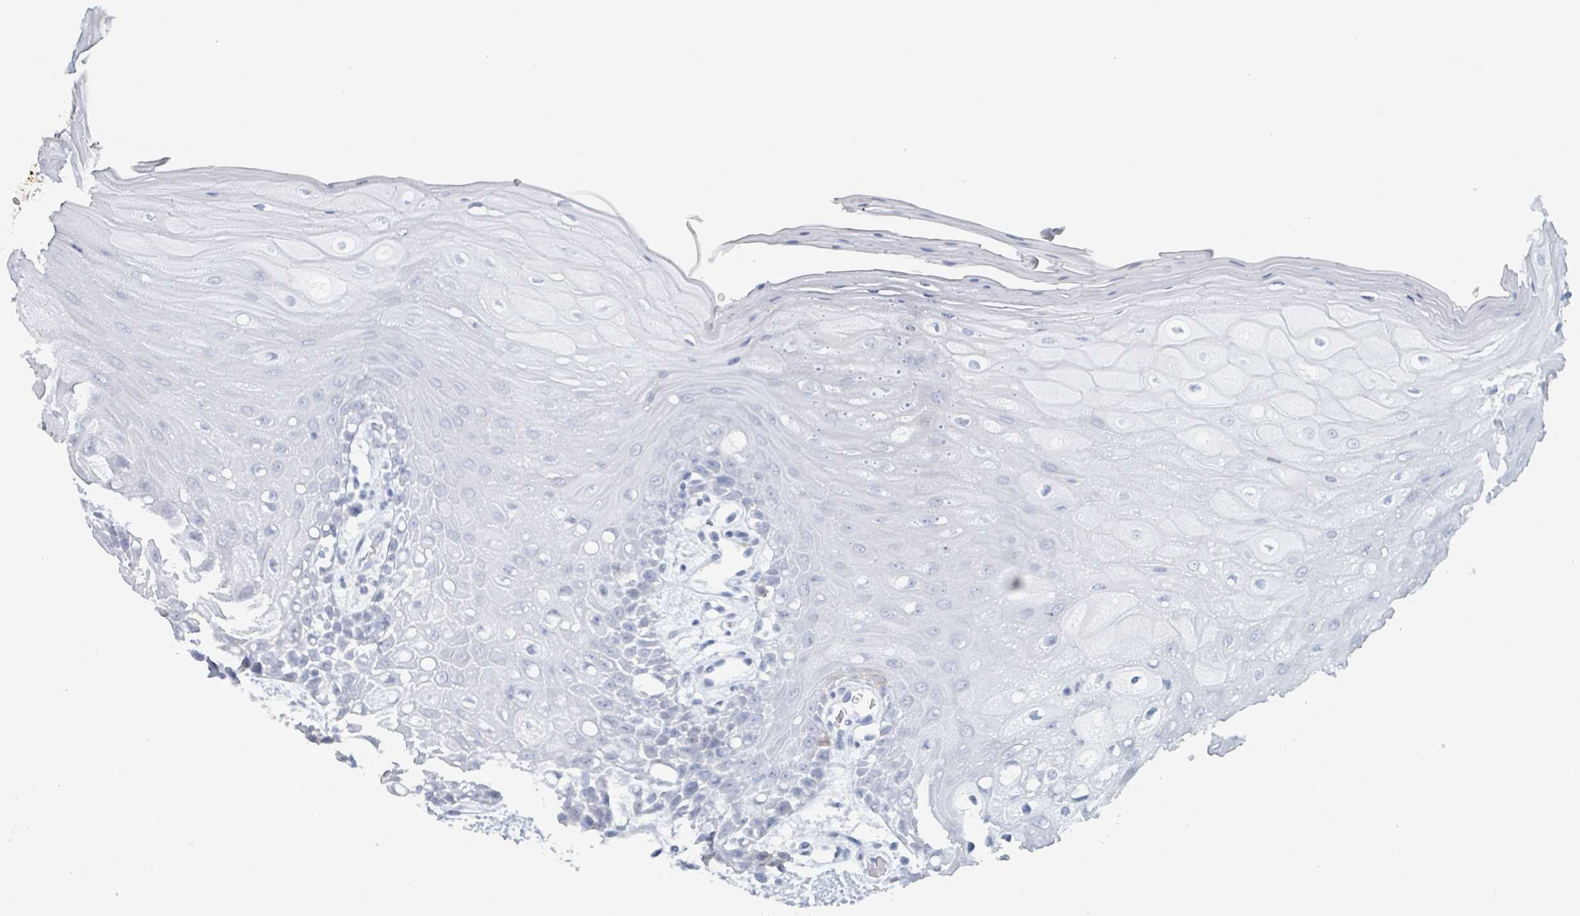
{"staining": {"intensity": "moderate", "quantity": "<25%", "location": "cytoplasmic/membranous"}, "tissue": "oral mucosa", "cell_type": "Squamous epithelial cells", "image_type": "normal", "snomed": [{"axis": "morphology", "description": "Normal tissue, NOS"}, {"axis": "topography", "description": "Oral tissue"}, {"axis": "topography", "description": "Tounge, NOS"}], "caption": "A low amount of moderate cytoplasmic/membranous expression is seen in approximately <25% of squamous epithelial cells in normal oral mucosa. The protein is shown in brown color, while the nuclei are stained blue.", "gene": "KRT8", "patient": {"sex": "female", "age": 59}}